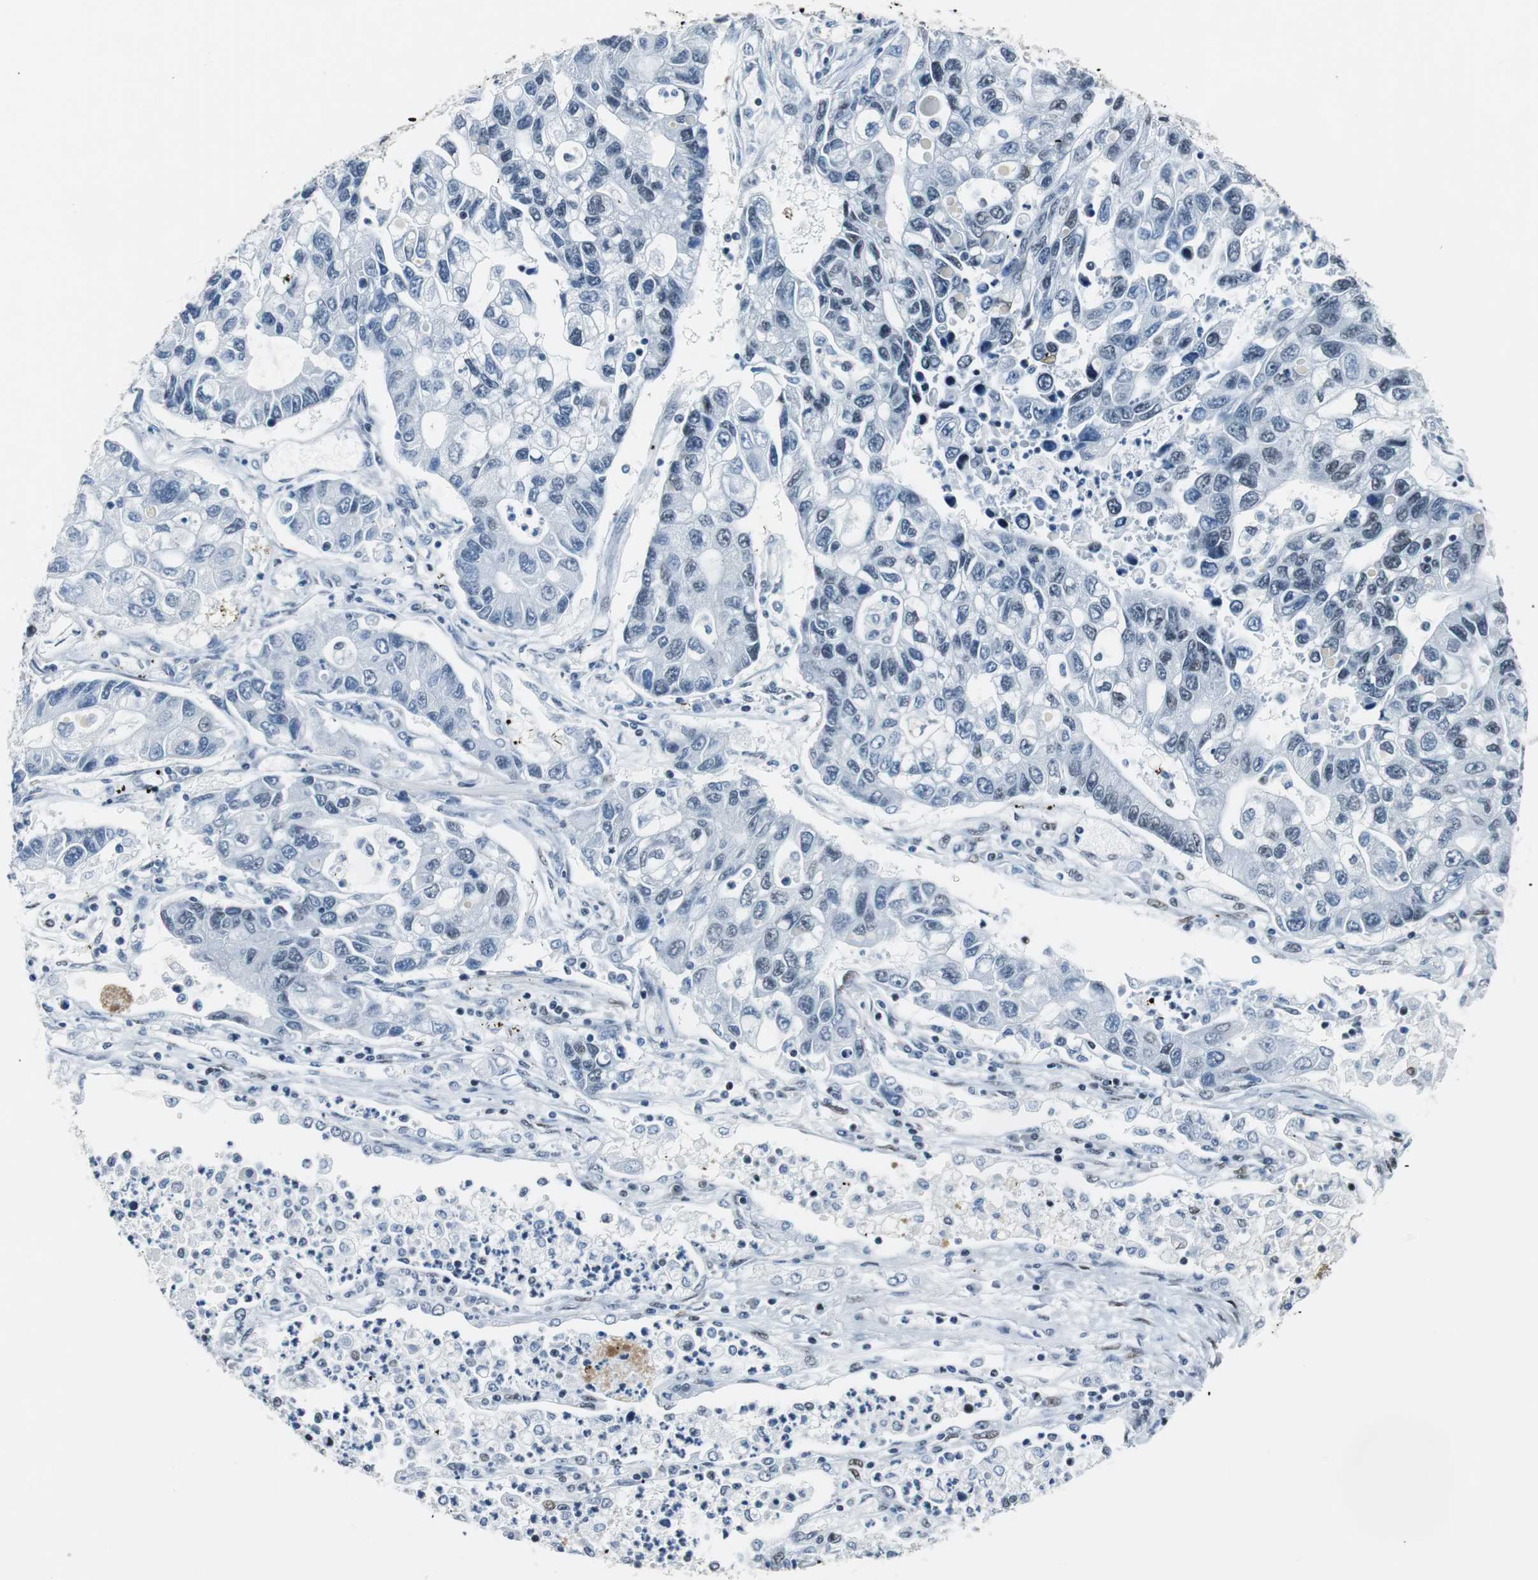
{"staining": {"intensity": "negative", "quantity": "none", "location": "none"}, "tissue": "lung cancer", "cell_type": "Tumor cells", "image_type": "cancer", "snomed": [{"axis": "morphology", "description": "Adenocarcinoma, NOS"}, {"axis": "topography", "description": "Lung"}], "caption": "Immunohistochemistry image of neoplastic tissue: human adenocarcinoma (lung) stained with DAB (3,3'-diaminobenzidine) demonstrates no significant protein expression in tumor cells.", "gene": "HDAC3", "patient": {"sex": "female", "age": 51}}